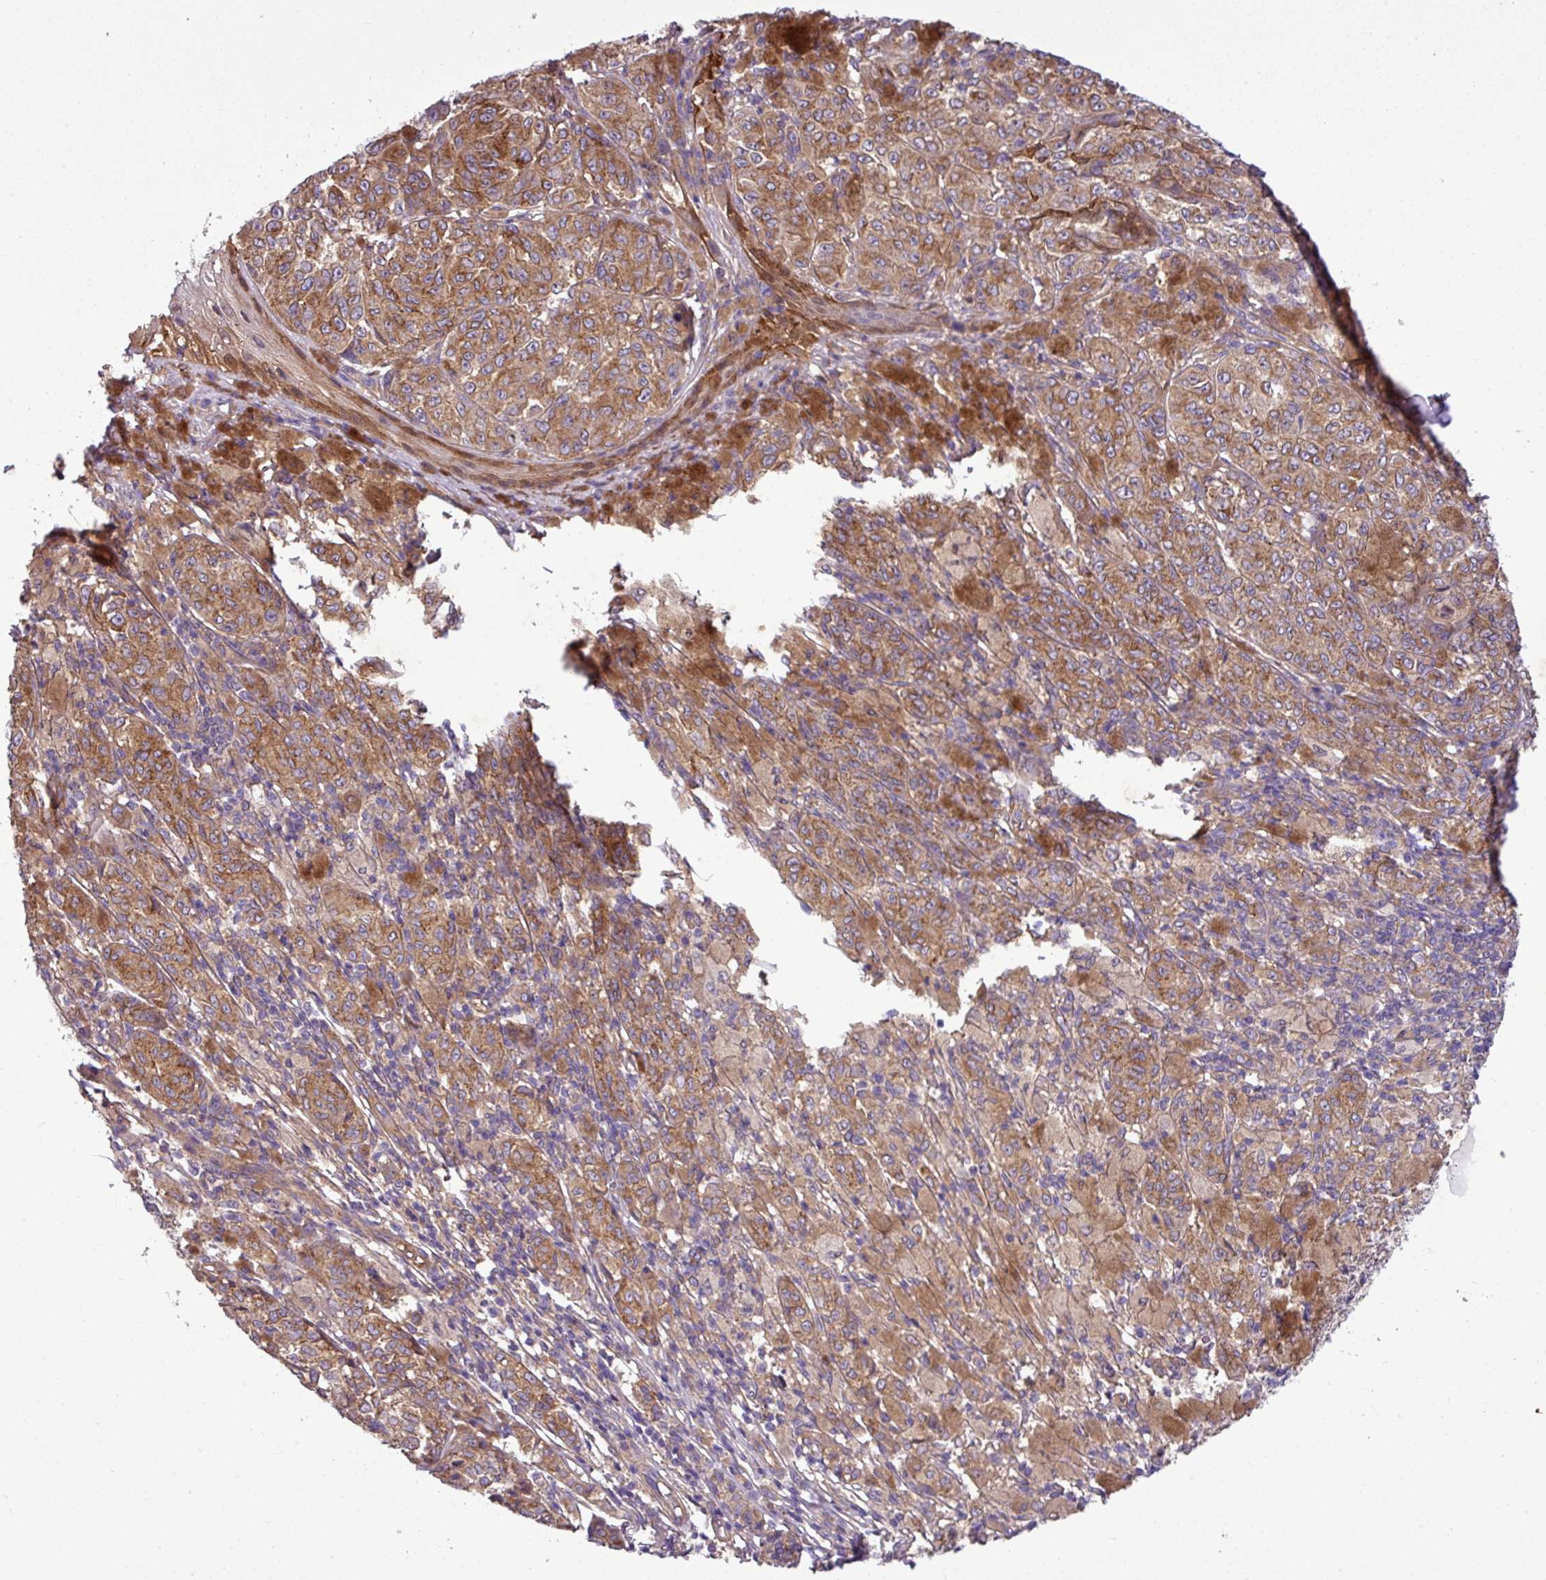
{"staining": {"intensity": "moderate", "quantity": ">75%", "location": "cytoplasmic/membranous"}, "tissue": "melanoma", "cell_type": "Tumor cells", "image_type": "cancer", "snomed": [{"axis": "morphology", "description": "Malignant melanoma, NOS"}, {"axis": "topography", "description": "Skin"}], "caption": "Human melanoma stained for a protein (brown) displays moderate cytoplasmic/membranous positive expression in approximately >75% of tumor cells.", "gene": "SLC23A2", "patient": {"sex": "male", "age": 42}}